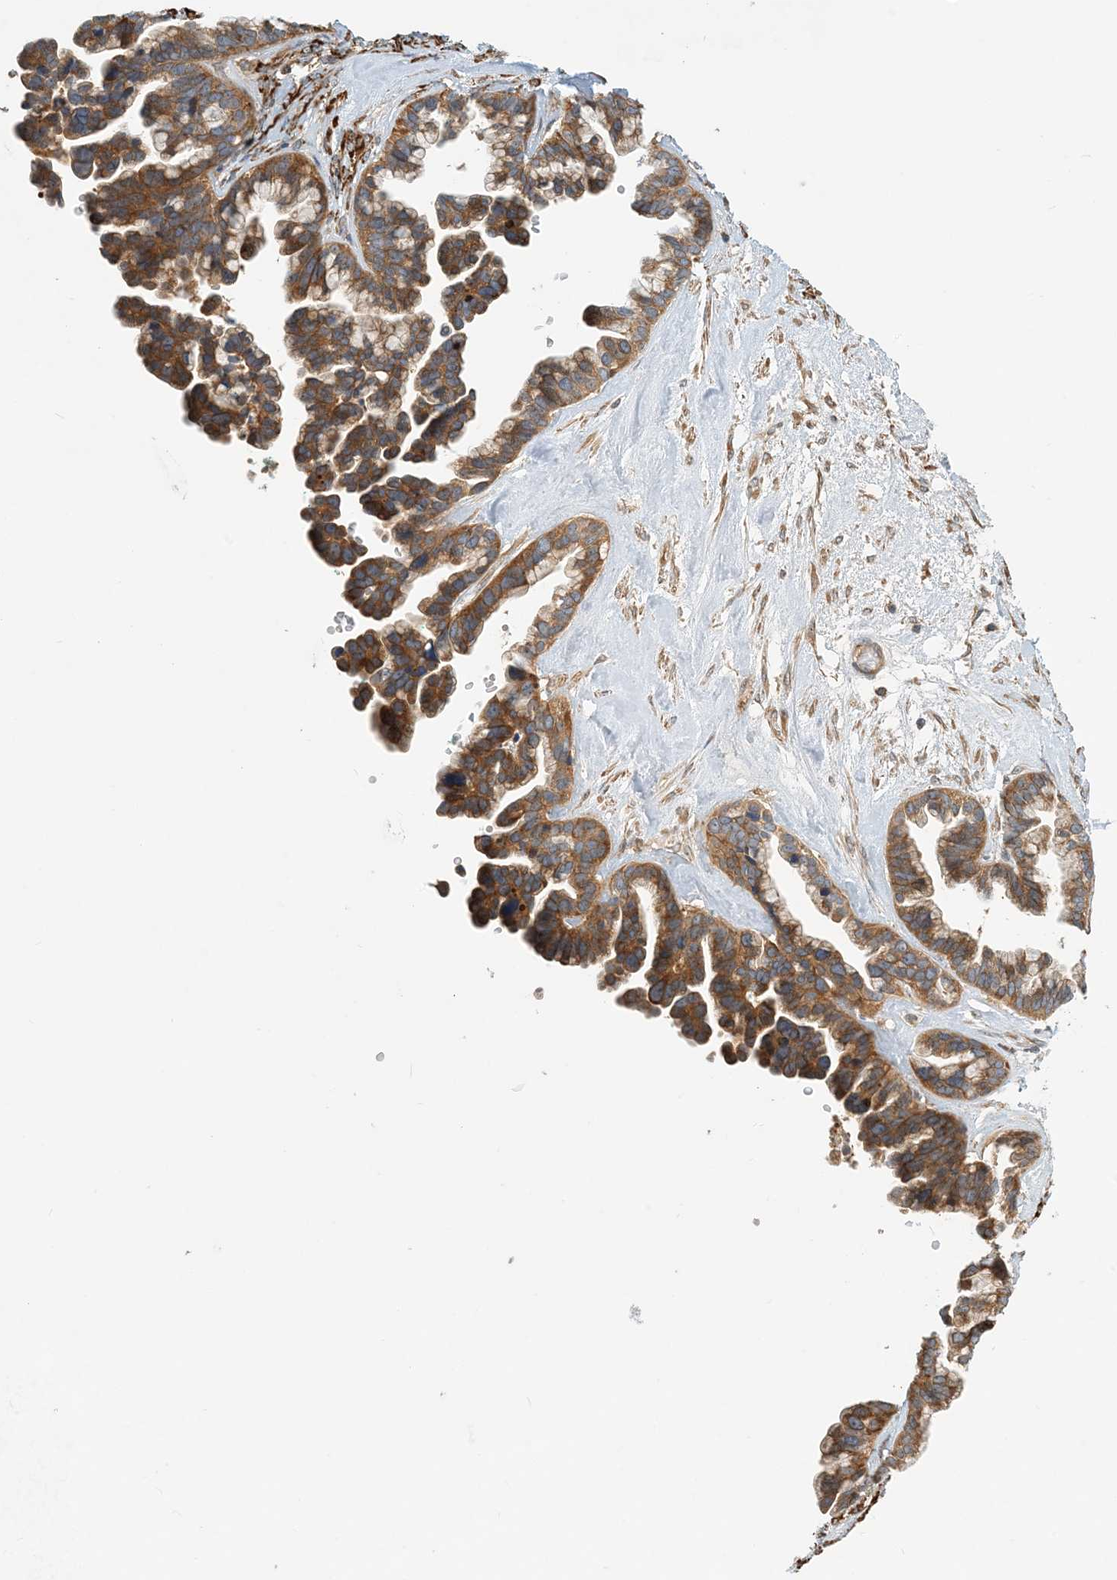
{"staining": {"intensity": "moderate", "quantity": ">75%", "location": "cytoplasmic/membranous"}, "tissue": "ovarian cancer", "cell_type": "Tumor cells", "image_type": "cancer", "snomed": [{"axis": "morphology", "description": "Cystadenocarcinoma, serous, NOS"}, {"axis": "topography", "description": "Ovary"}], "caption": "An image showing moderate cytoplasmic/membranous staining in approximately >75% of tumor cells in serous cystadenocarcinoma (ovarian), as visualized by brown immunohistochemical staining.", "gene": "COLEC11", "patient": {"sex": "female", "age": 56}}